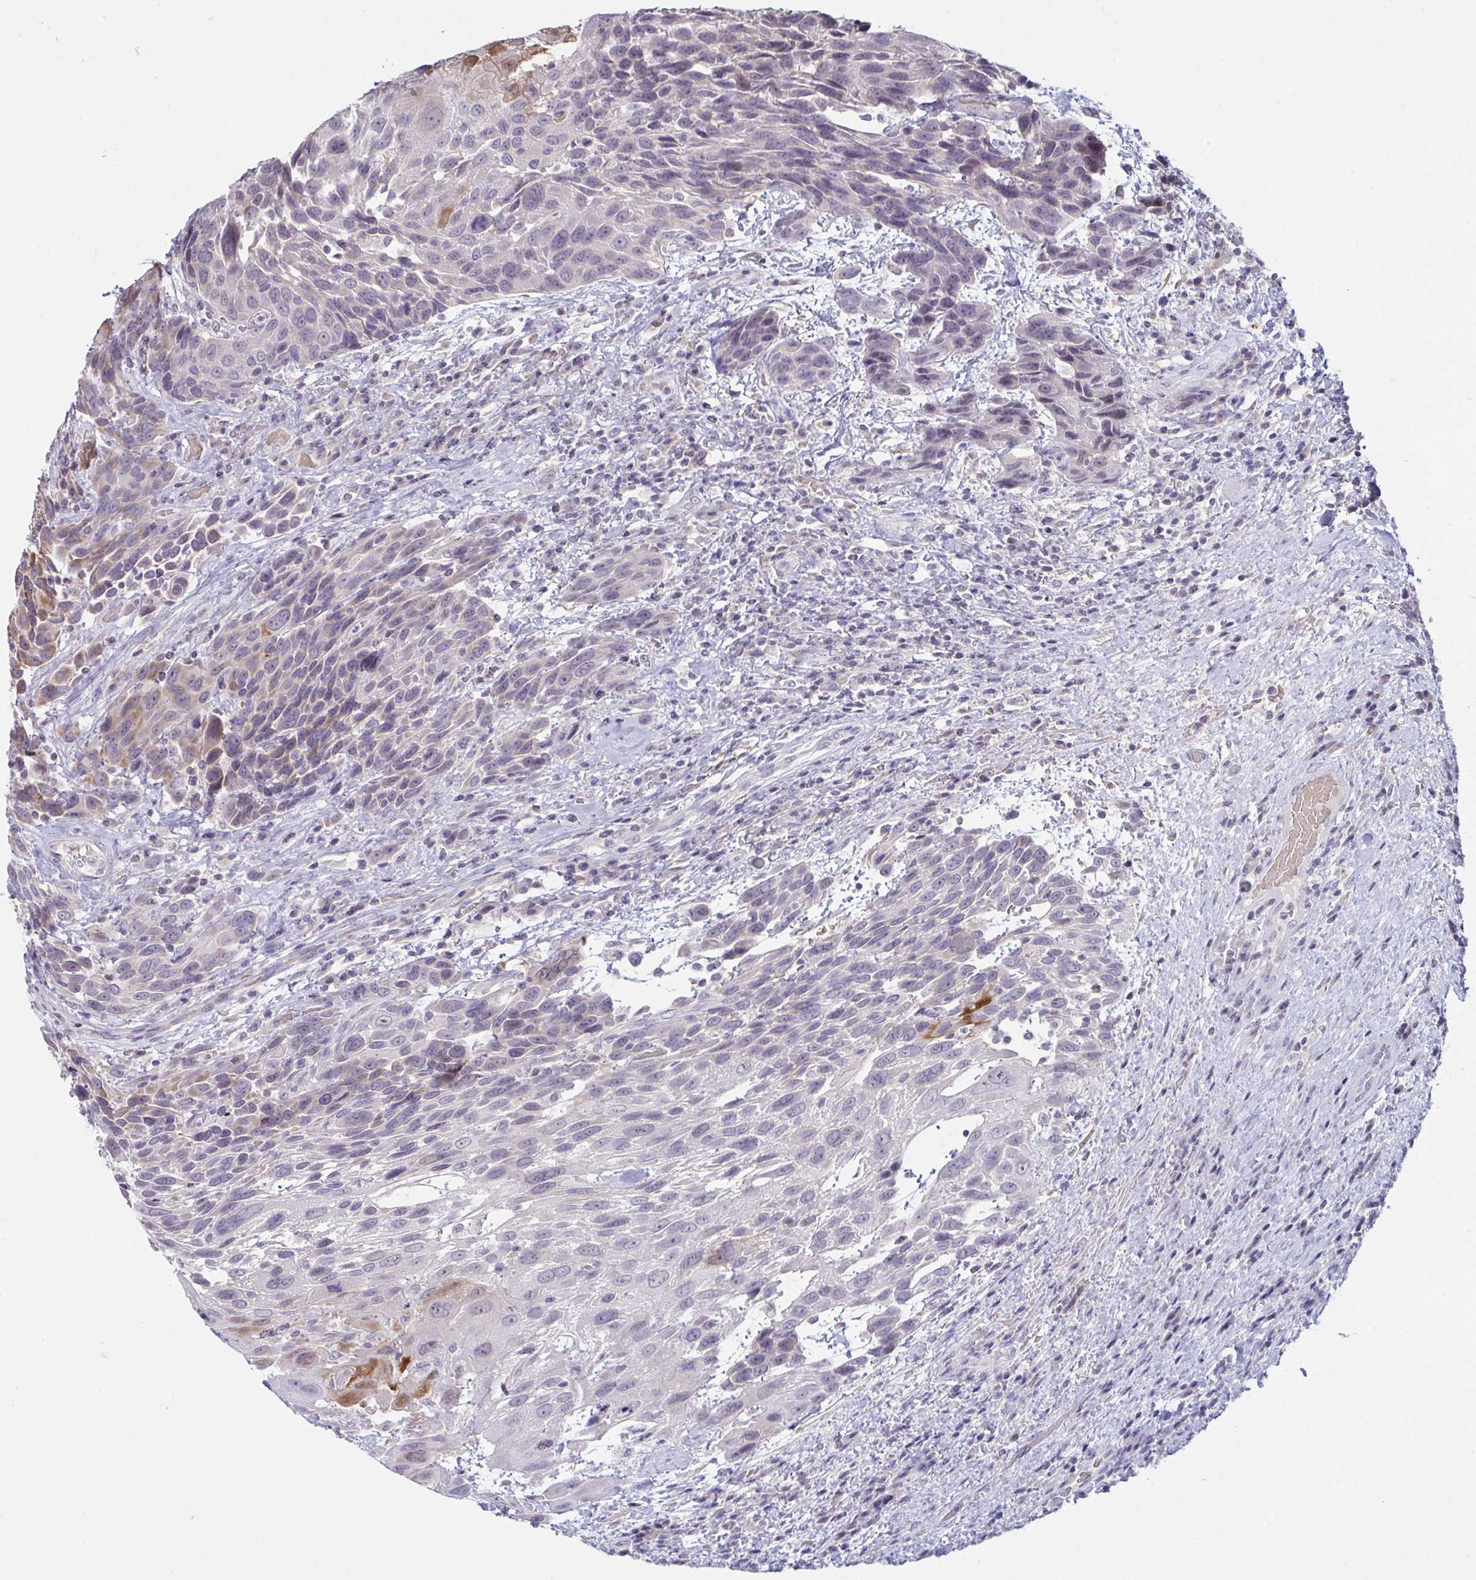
{"staining": {"intensity": "moderate", "quantity": "<25%", "location": "cytoplasmic/membranous"}, "tissue": "urothelial cancer", "cell_type": "Tumor cells", "image_type": "cancer", "snomed": [{"axis": "morphology", "description": "Urothelial carcinoma, High grade"}, {"axis": "topography", "description": "Urinary bladder"}], "caption": "An image of high-grade urothelial carcinoma stained for a protein displays moderate cytoplasmic/membranous brown staining in tumor cells.", "gene": "ZNF784", "patient": {"sex": "female", "age": 70}}